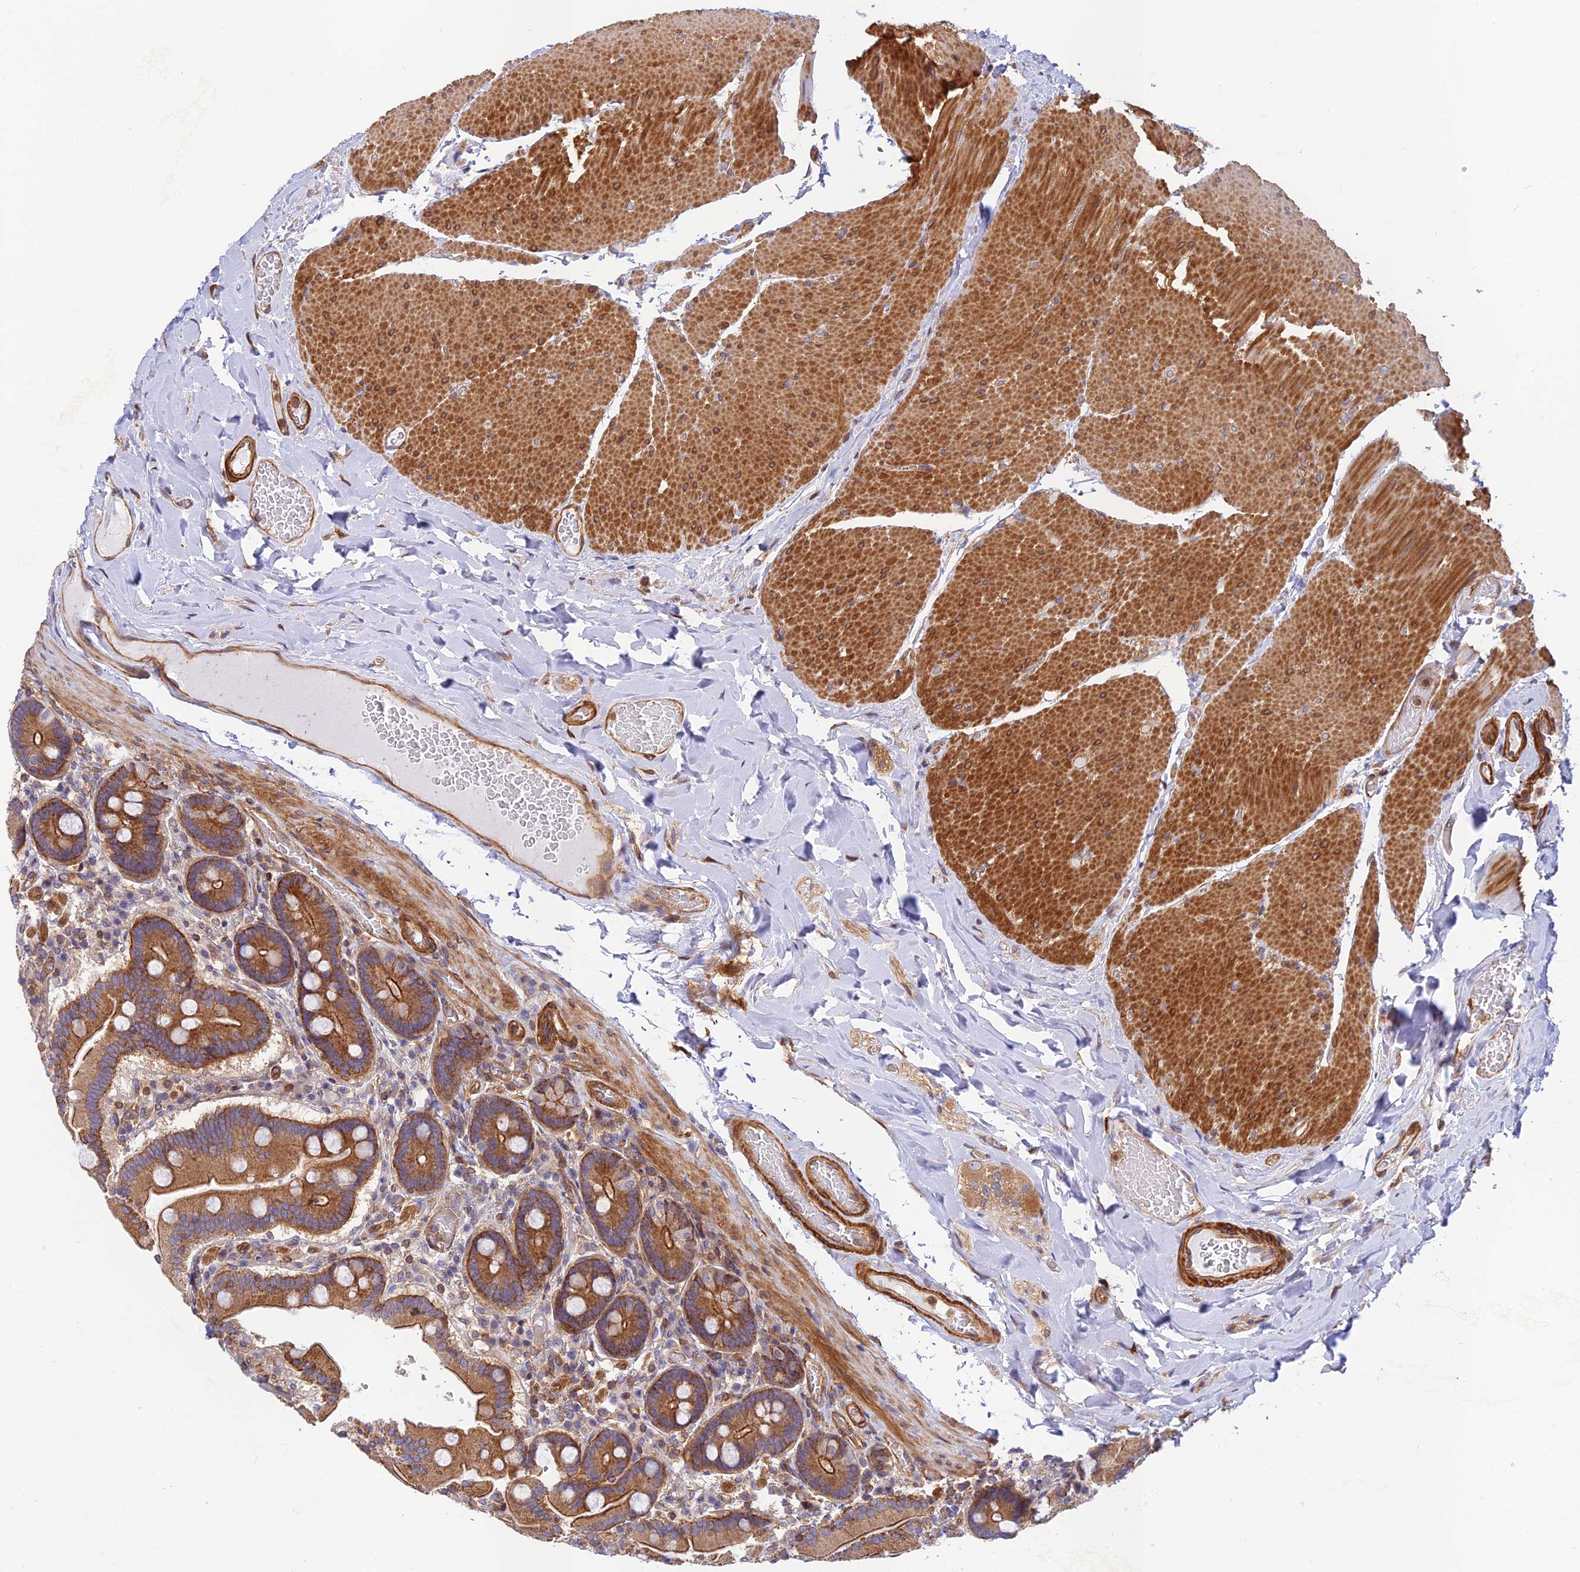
{"staining": {"intensity": "strong", "quantity": ">75%", "location": "cytoplasmic/membranous"}, "tissue": "duodenum", "cell_type": "Glandular cells", "image_type": "normal", "snomed": [{"axis": "morphology", "description": "Normal tissue, NOS"}, {"axis": "topography", "description": "Duodenum"}], "caption": "Duodenum stained with DAB immunohistochemistry displays high levels of strong cytoplasmic/membranous staining in approximately >75% of glandular cells. The staining was performed using DAB (3,3'-diaminobenzidine) to visualize the protein expression in brown, while the nuclei were stained in blue with hematoxylin (Magnification: 20x).", "gene": "PPP1R12C", "patient": {"sex": "female", "age": 62}}